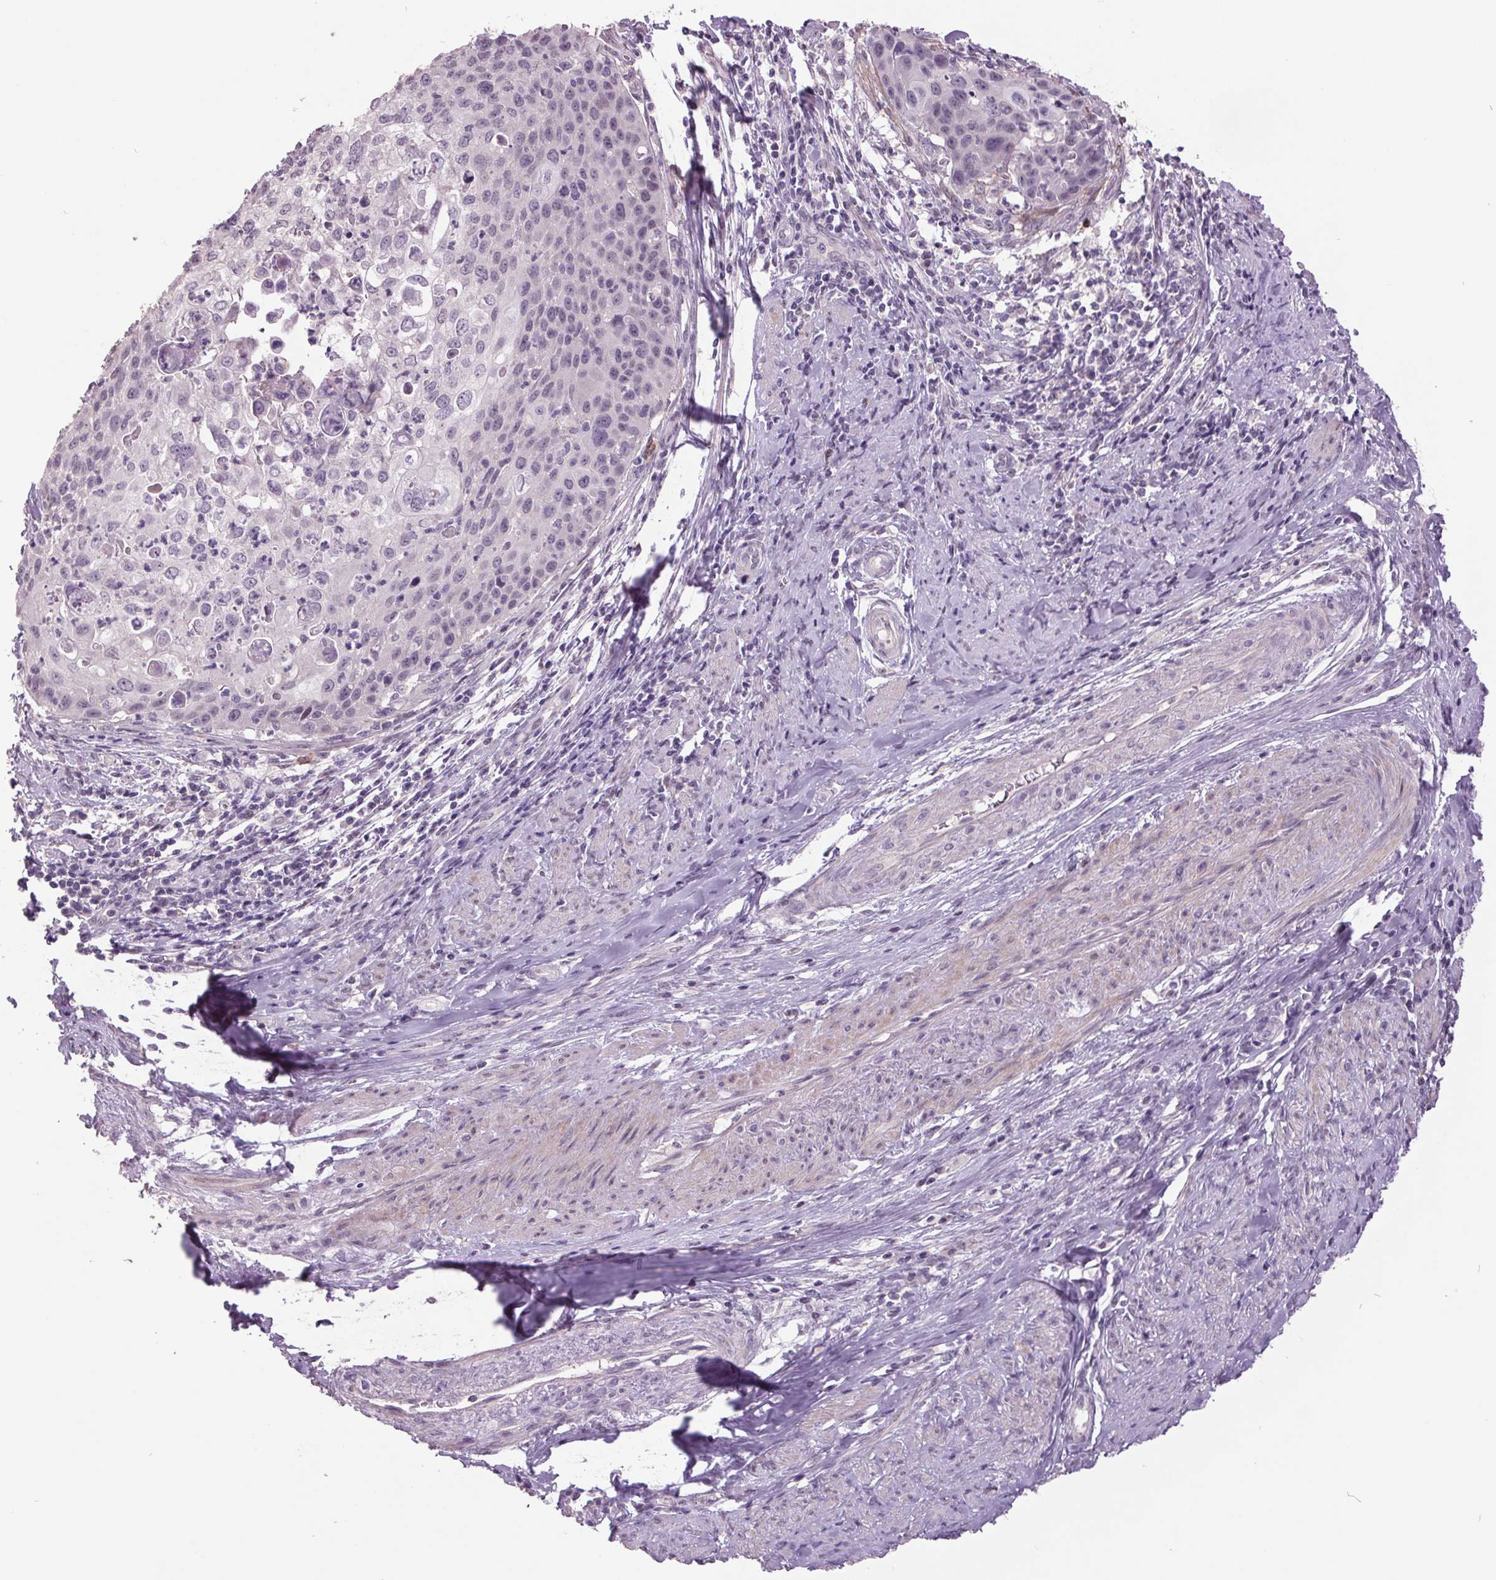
{"staining": {"intensity": "negative", "quantity": "none", "location": "none"}, "tissue": "cervical cancer", "cell_type": "Tumor cells", "image_type": "cancer", "snomed": [{"axis": "morphology", "description": "Squamous cell carcinoma, NOS"}, {"axis": "topography", "description": "Cervix"}], "caption": "Immunohistochemistry of human cervical squamous cell carcinoma demonstrates no staining in tumor cells.", "gene": "C2orf16", "patient": {"sex": "female", "age": 65}}